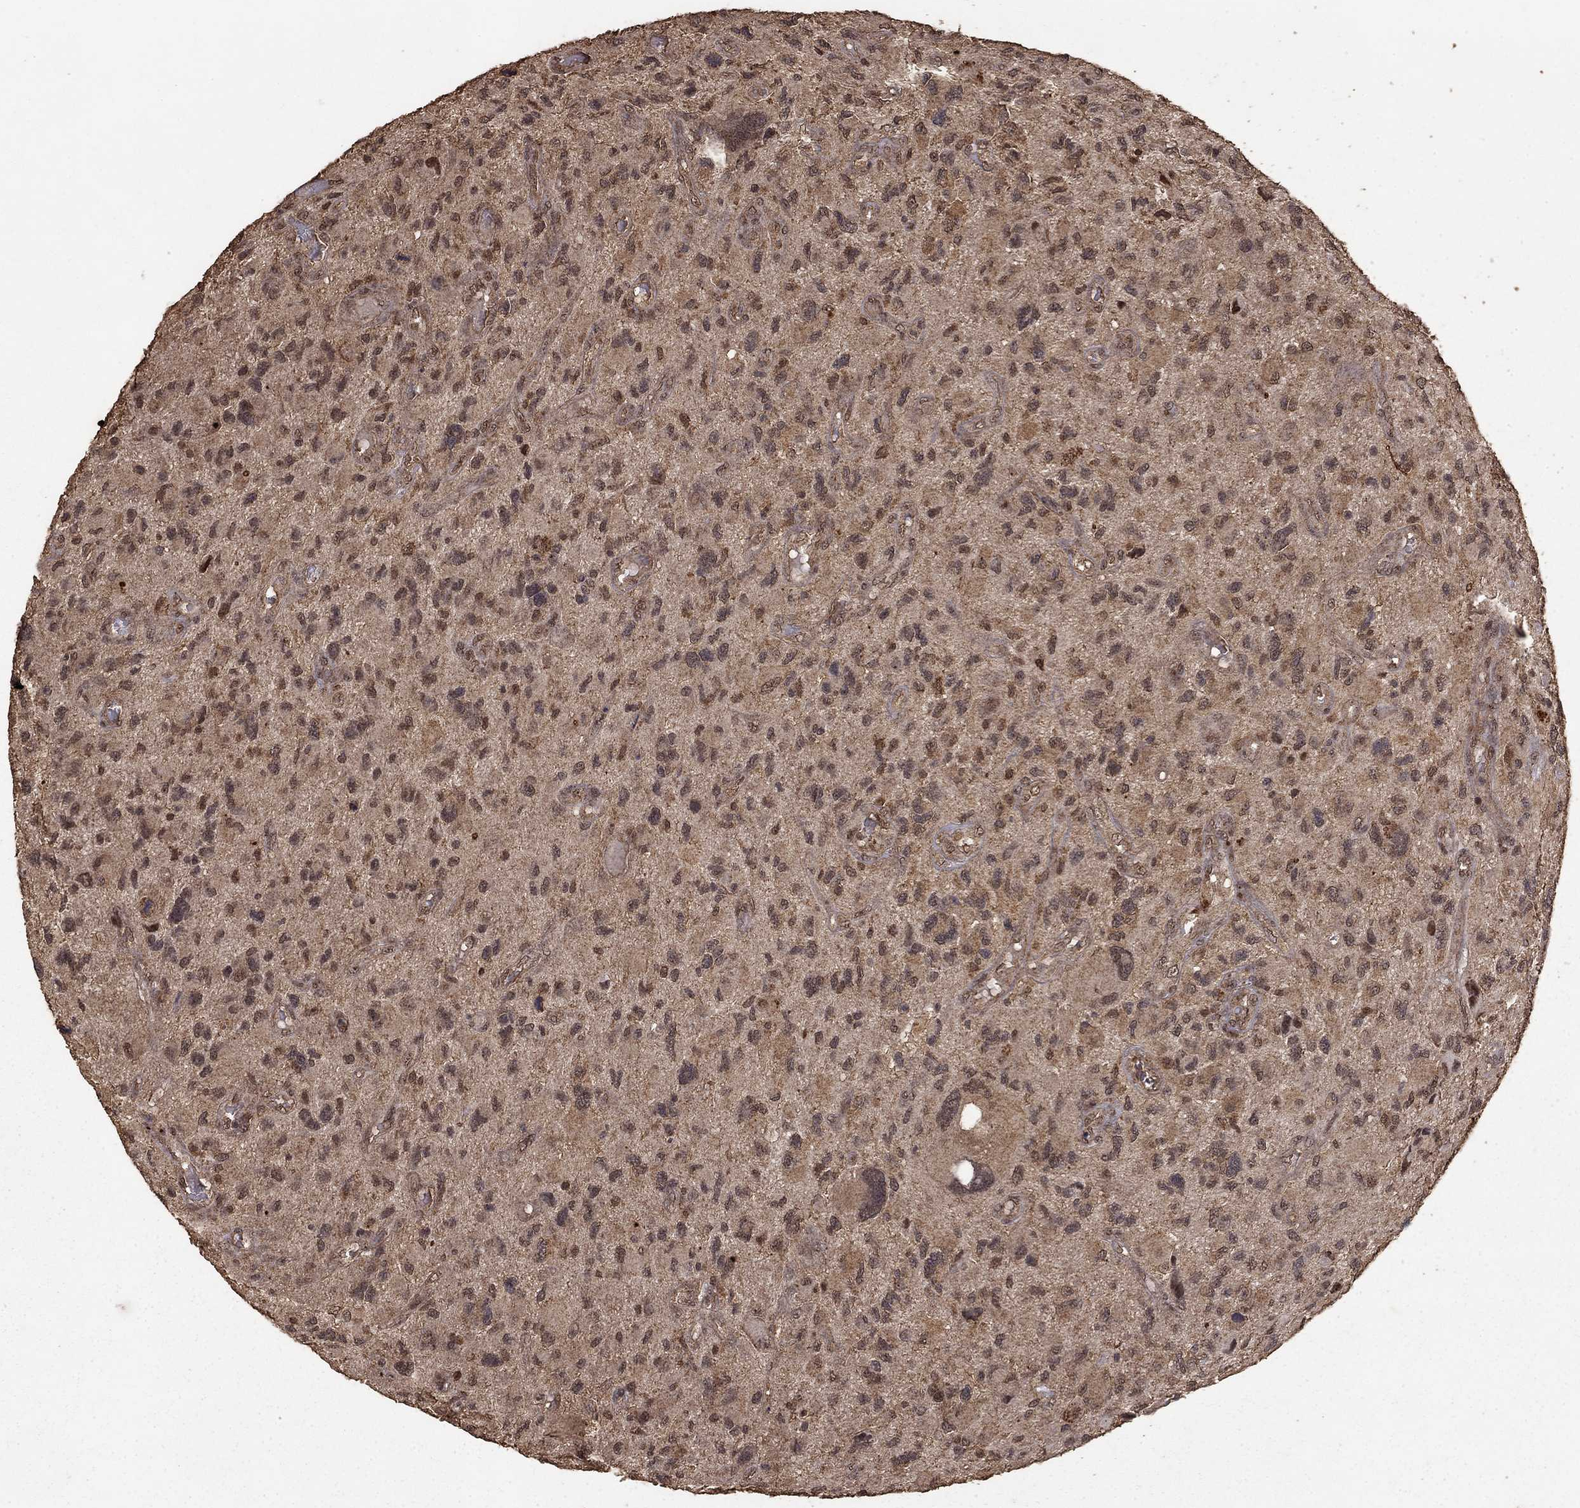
{"staining": {"intensity": "negative", "quantity": "none", "location": "none"}, "tissue": "glioma", "cell_type": "Tumor cells", "image_type": "cancer", "snomed": [{"axis": "morphology", "description": "Glioma, malignant, NOS"}, {"axis": "morphology", "description": "Glioma, malignant, High grade"}, {"axis": "topography", "description": "Brain"}], "caption": "An IHC photomicrograph of malignant high-grade glioma is shown. There is no staining in tumor cells of malignant high-grade glioma.", "gene": "PRDM1", "patient": {"sex": "female", "age": 71}}